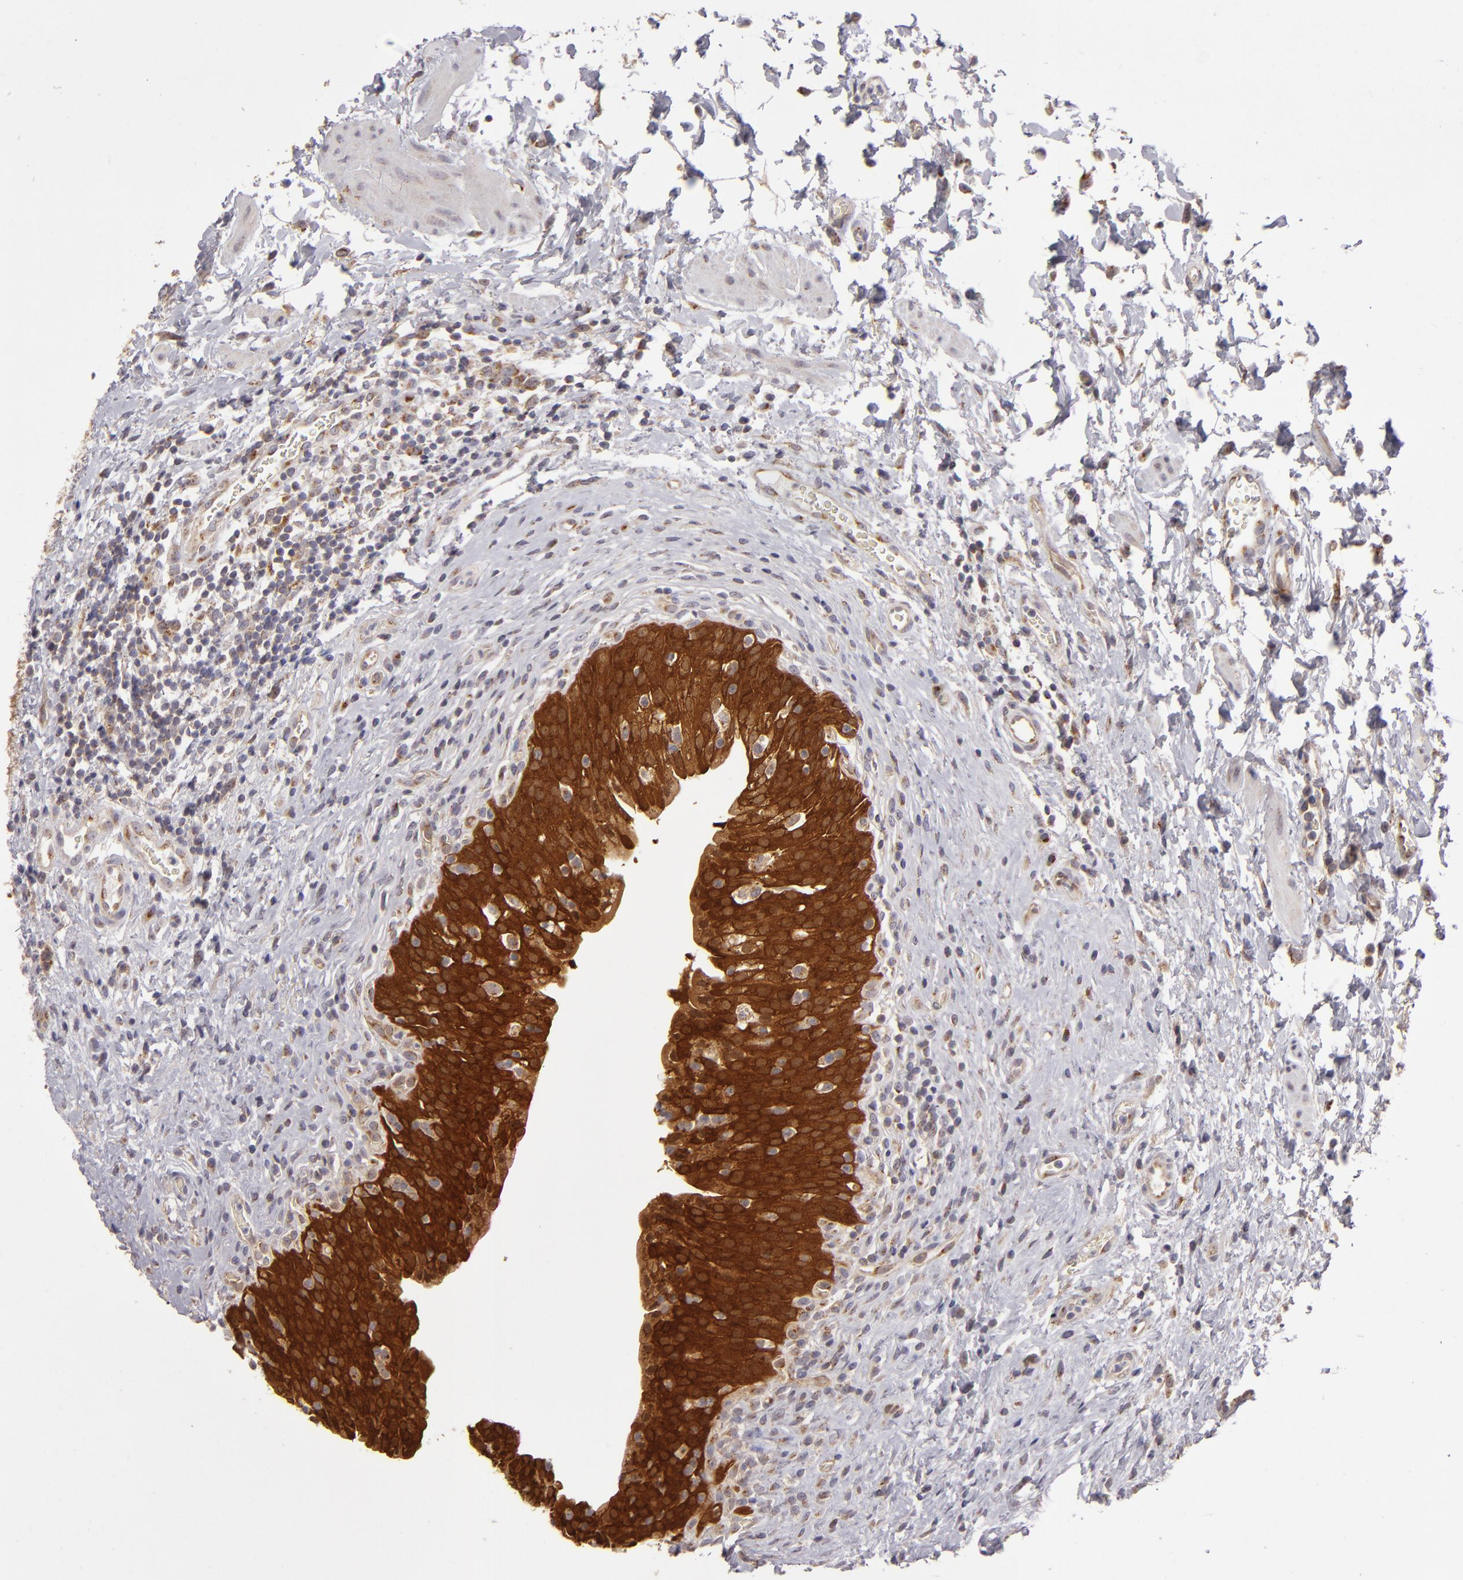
{"staining": {"intensity": "strong", "quantity": ">75%", "location": "cytoplasmic/membranous"}, "tissue": "urinary bladder", "cell_type": "Urothelial cells", "image_type": "normal", "snomed": [{"axis": "morphology", "description": "Normal tissue, NOS"}, {"axis": "topography", "description": "Urinary bladder"}], "caption": "An immunohistochemistry (IHC) micrograph of normal tissue is shown. Protein staining in brown labels strong cytoplasmic/membranous positivity in urinary bladder within urothelial cells. Nuclei are stained in blue.", "gene": "SH2D4A", "patient": {"sex": "male", "age": 51}}